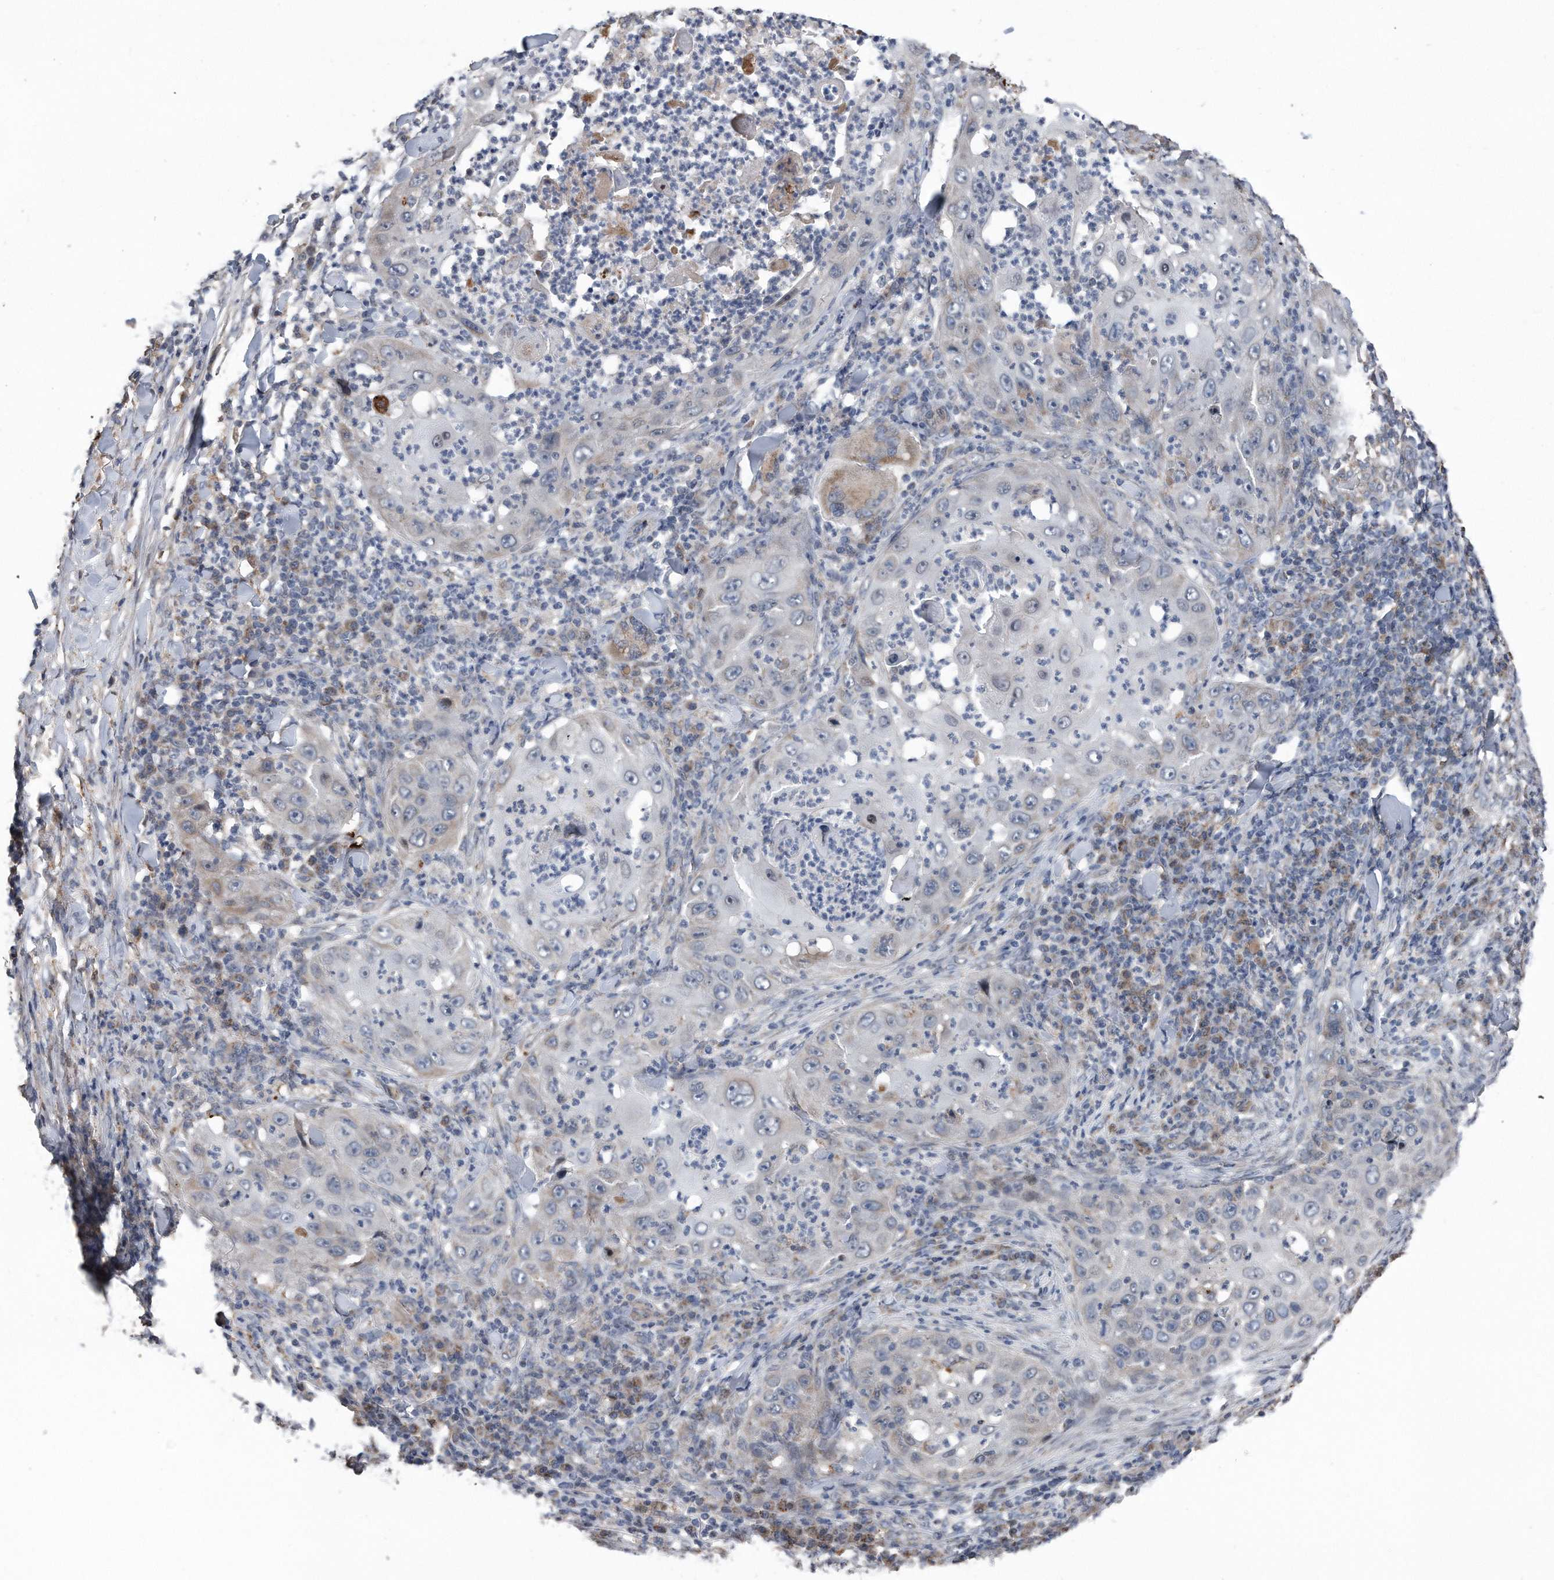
{"staining": {"intensity": "weak", "quantity": "<25%", "location": "cytoplasmic/membranous"}, "tissue": "skin cancer", "cell_type": "Tumor cells", "image_type": "cancer", "snomed": [{"axis": "morphology", "description": "Squamous cell carcinoma, NOS"}, {"axis": "topography", "description": "Skin"}], "caption": "Immunohistochemistry of squamous cell carcinoma (skin) shows no expression in tumor cells.", "gene": "DST", "patient": {"sex": "female", "age": 44}}